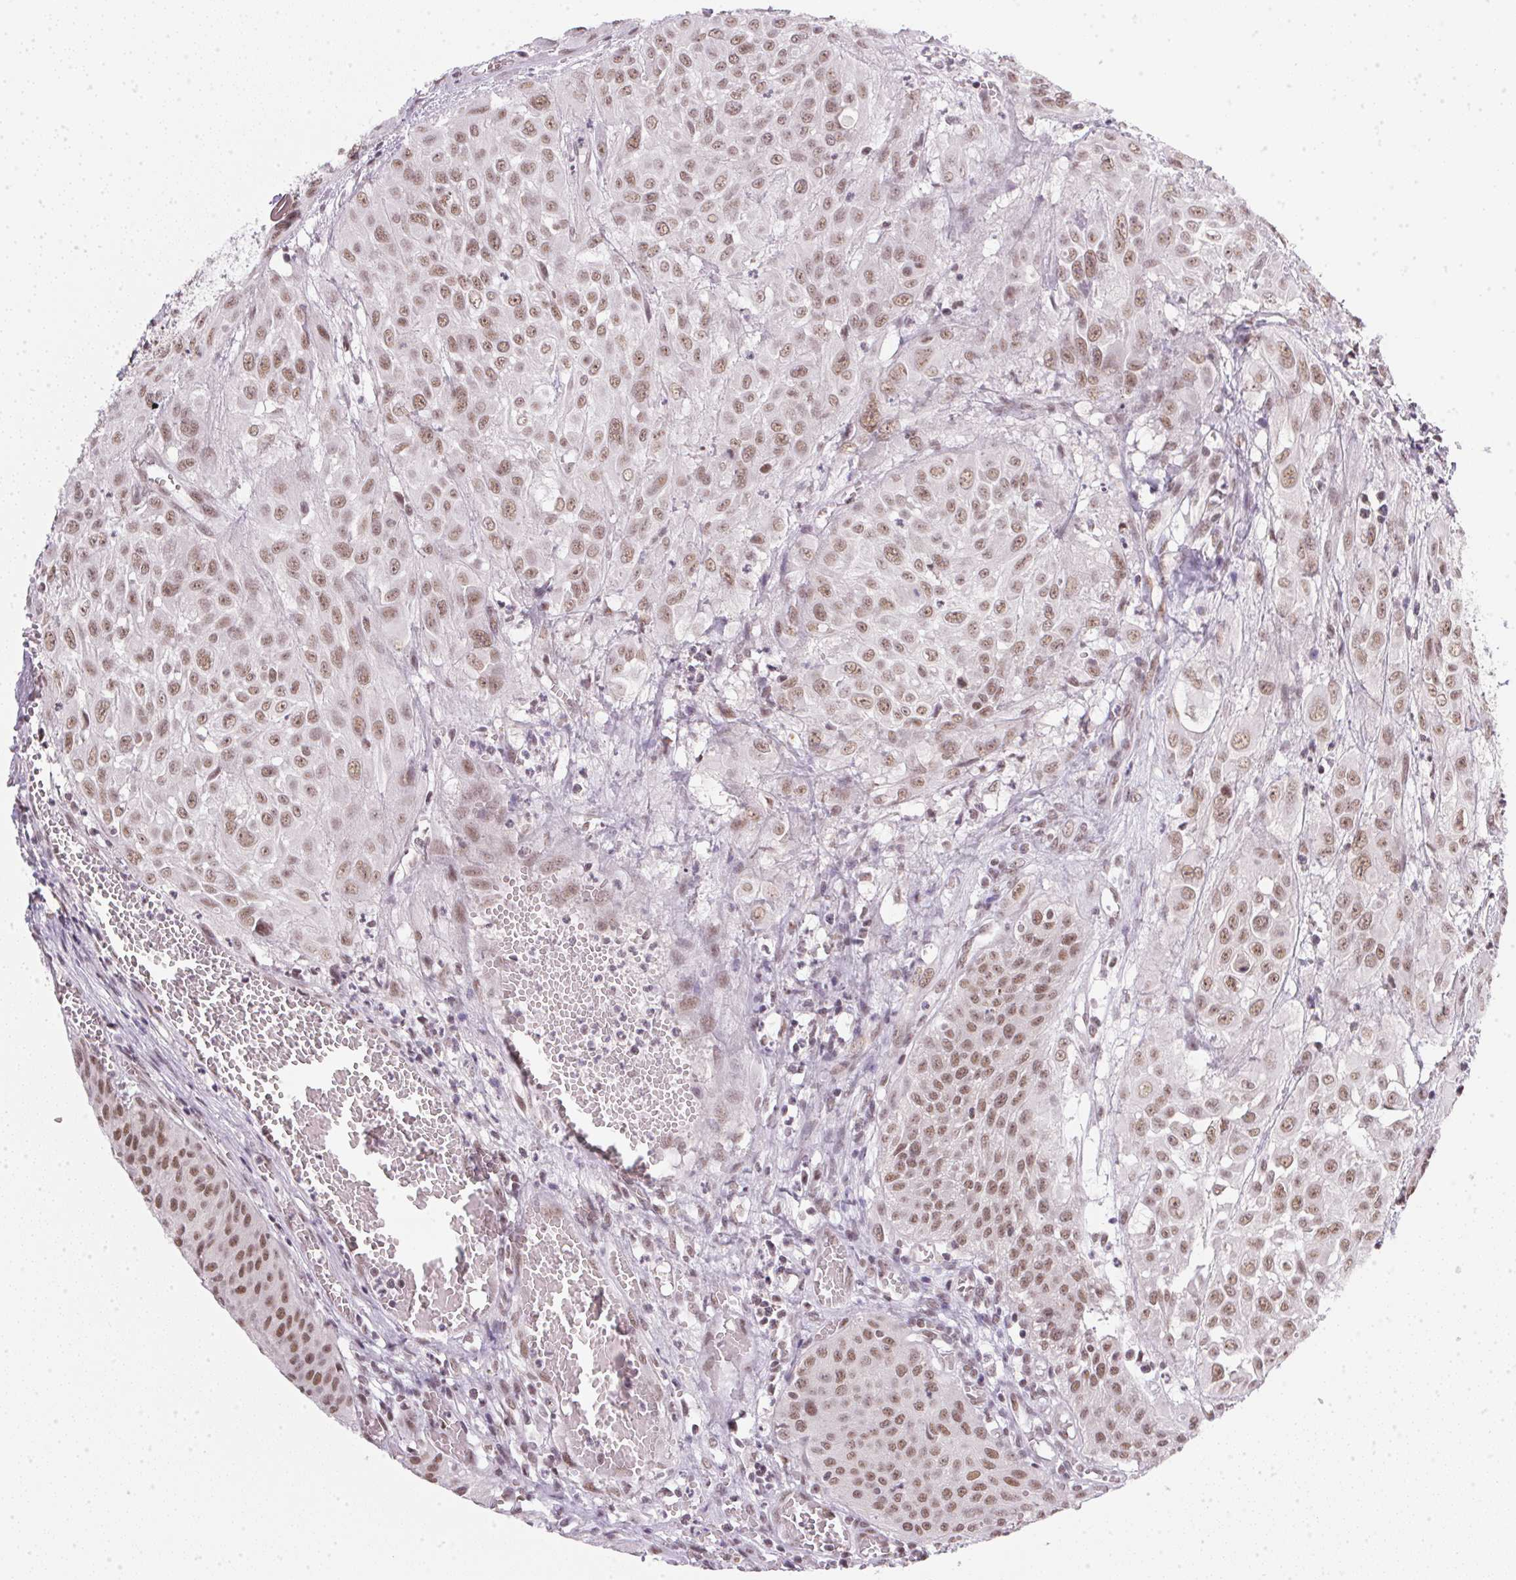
{"staining": {"intensity": "moderate", "quantity": ">75%", "location": "nuclear"}, "tissue": "urothelial cancer", "cell_type": "Tumor cells", "image_type": "cancer", "snomed": [{"axis": "morphology", "description": "Urothelial carcinoma, High grade"}, {"axis": "topography", "description": "Urinary bladder"}], "caption": "This is an image of immunohistochemistry staining of urothelial carcinoma (high-grade), which shows moderate positivity in the nuclear of tumor cells.", "gene": "SRSF7", "patient": {"sex": "male", "age": 57}}